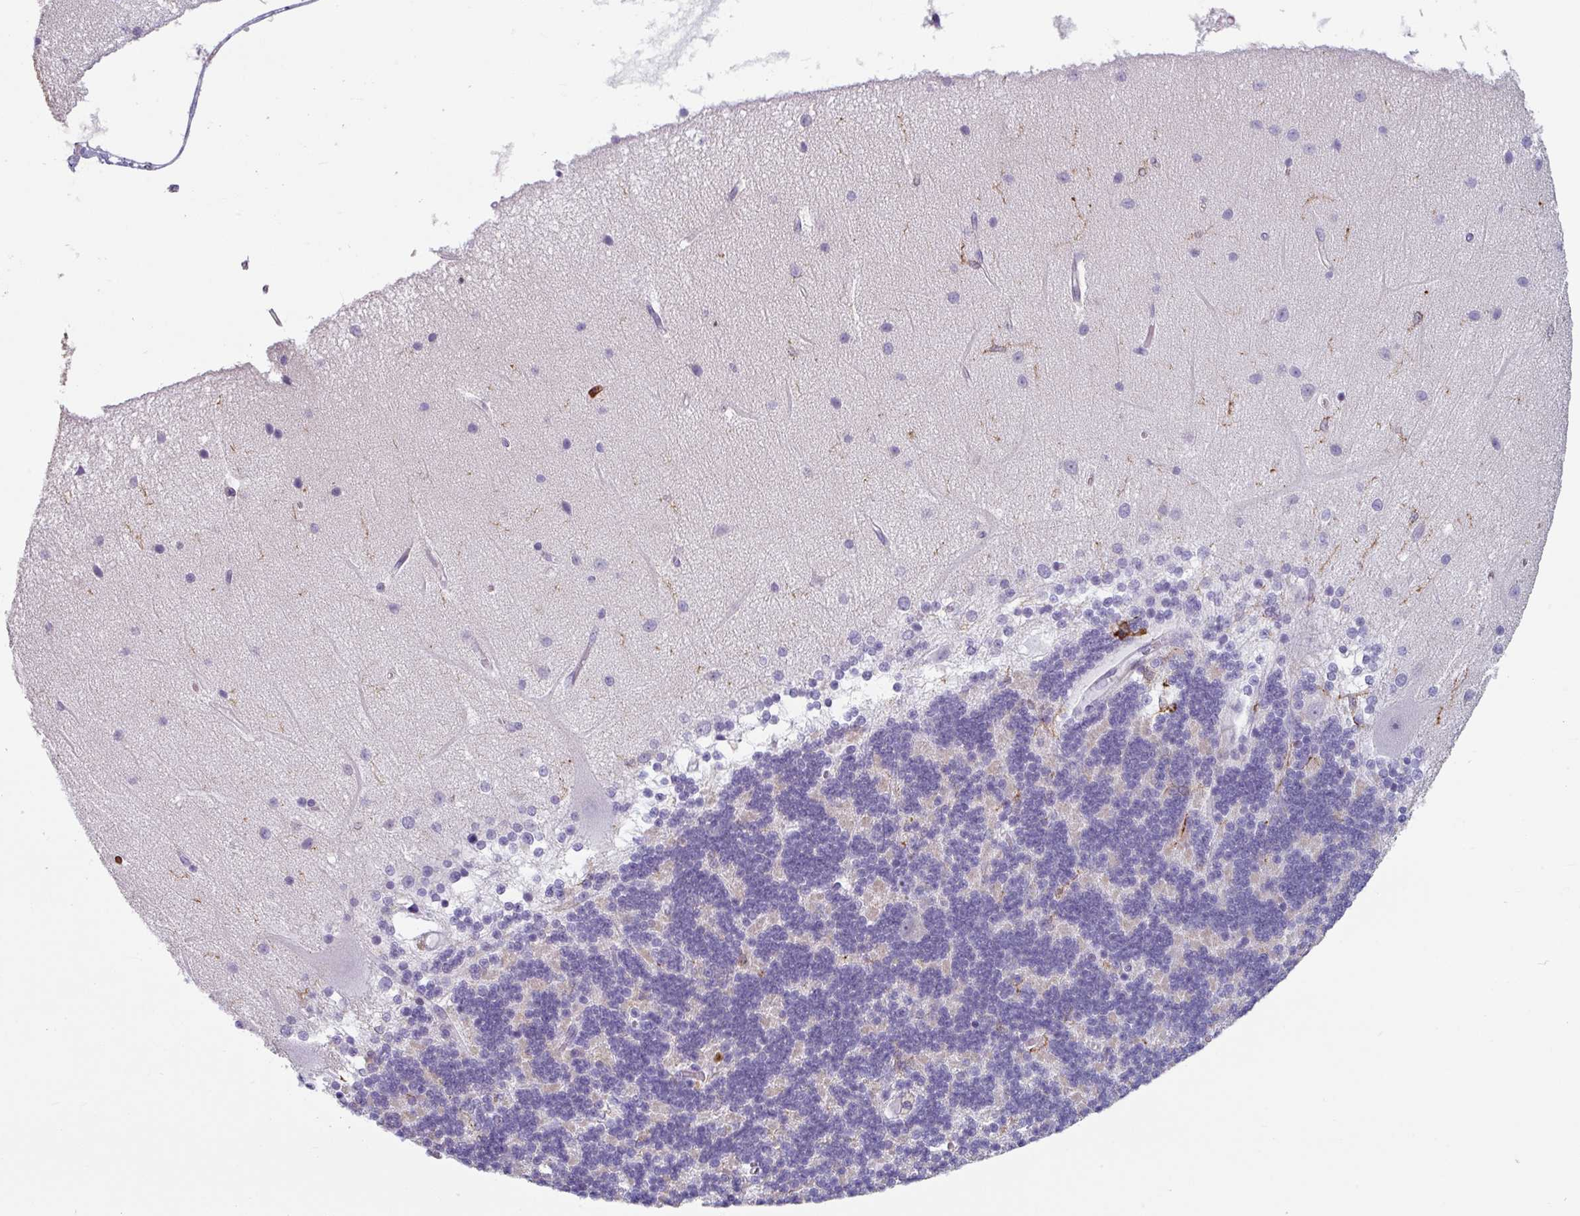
{"staining": {"intensity": "negative", "quantity": "none", "location": "none"}, "tissue": "cerebellum", "cell_type": "Cells in granular layer", "image_type": "normal", "snomed": [{"axis": "morphology", "description": "Normal tissue, NOS"}, {"axis": "topography", "description": "Cerebellum"}], "caption": "Immunohistochemistry image of unremarkable cerebellum stained for a protein (brown), which exhibits no positivity in cells in granular layer.", "gene": "EXOSC5", "patient": {"sex": "female", "age": 54}}